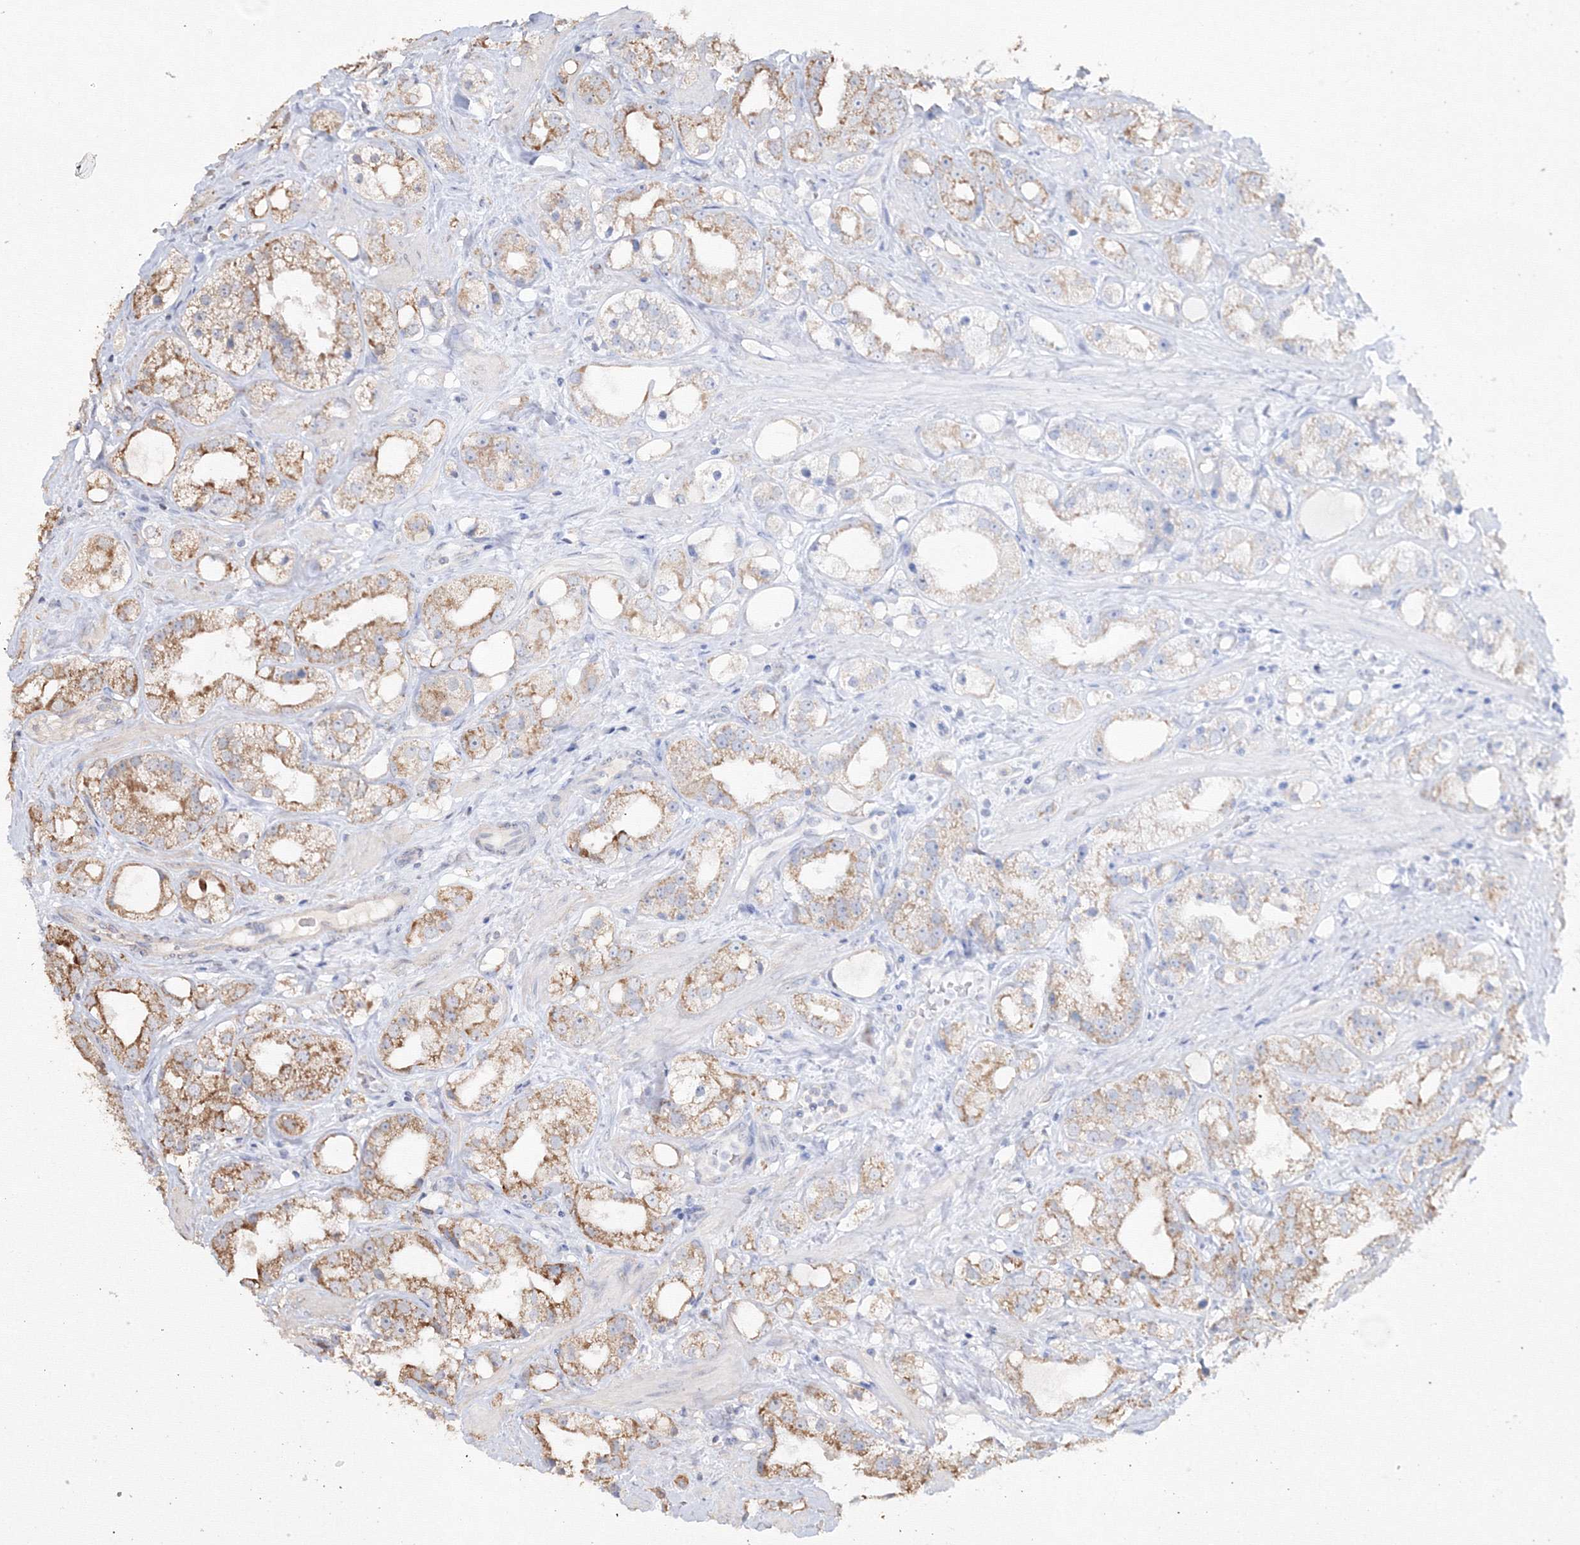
{"staining": {"intensity": "moderate", "quantity": ">75%", "location": "cytoplasmic/membranous"}, "tissue": "prostate cancer", "cell_type": "Tumor cells", "image_type": "cancer", "snomed": [{"axis": "morphology", "description": "Adenocarcinoma, NOS"}, {"axis": "topography", "description": "Prostate"}], "caption": "A photomicrograph of prostate adenocarcinoma stained for a protein reveals moderate cytoplasmic/membranous brown staining in tumor cells.", "gene": "GRSF1", "patient": {"sex": "male", "age": 79}}